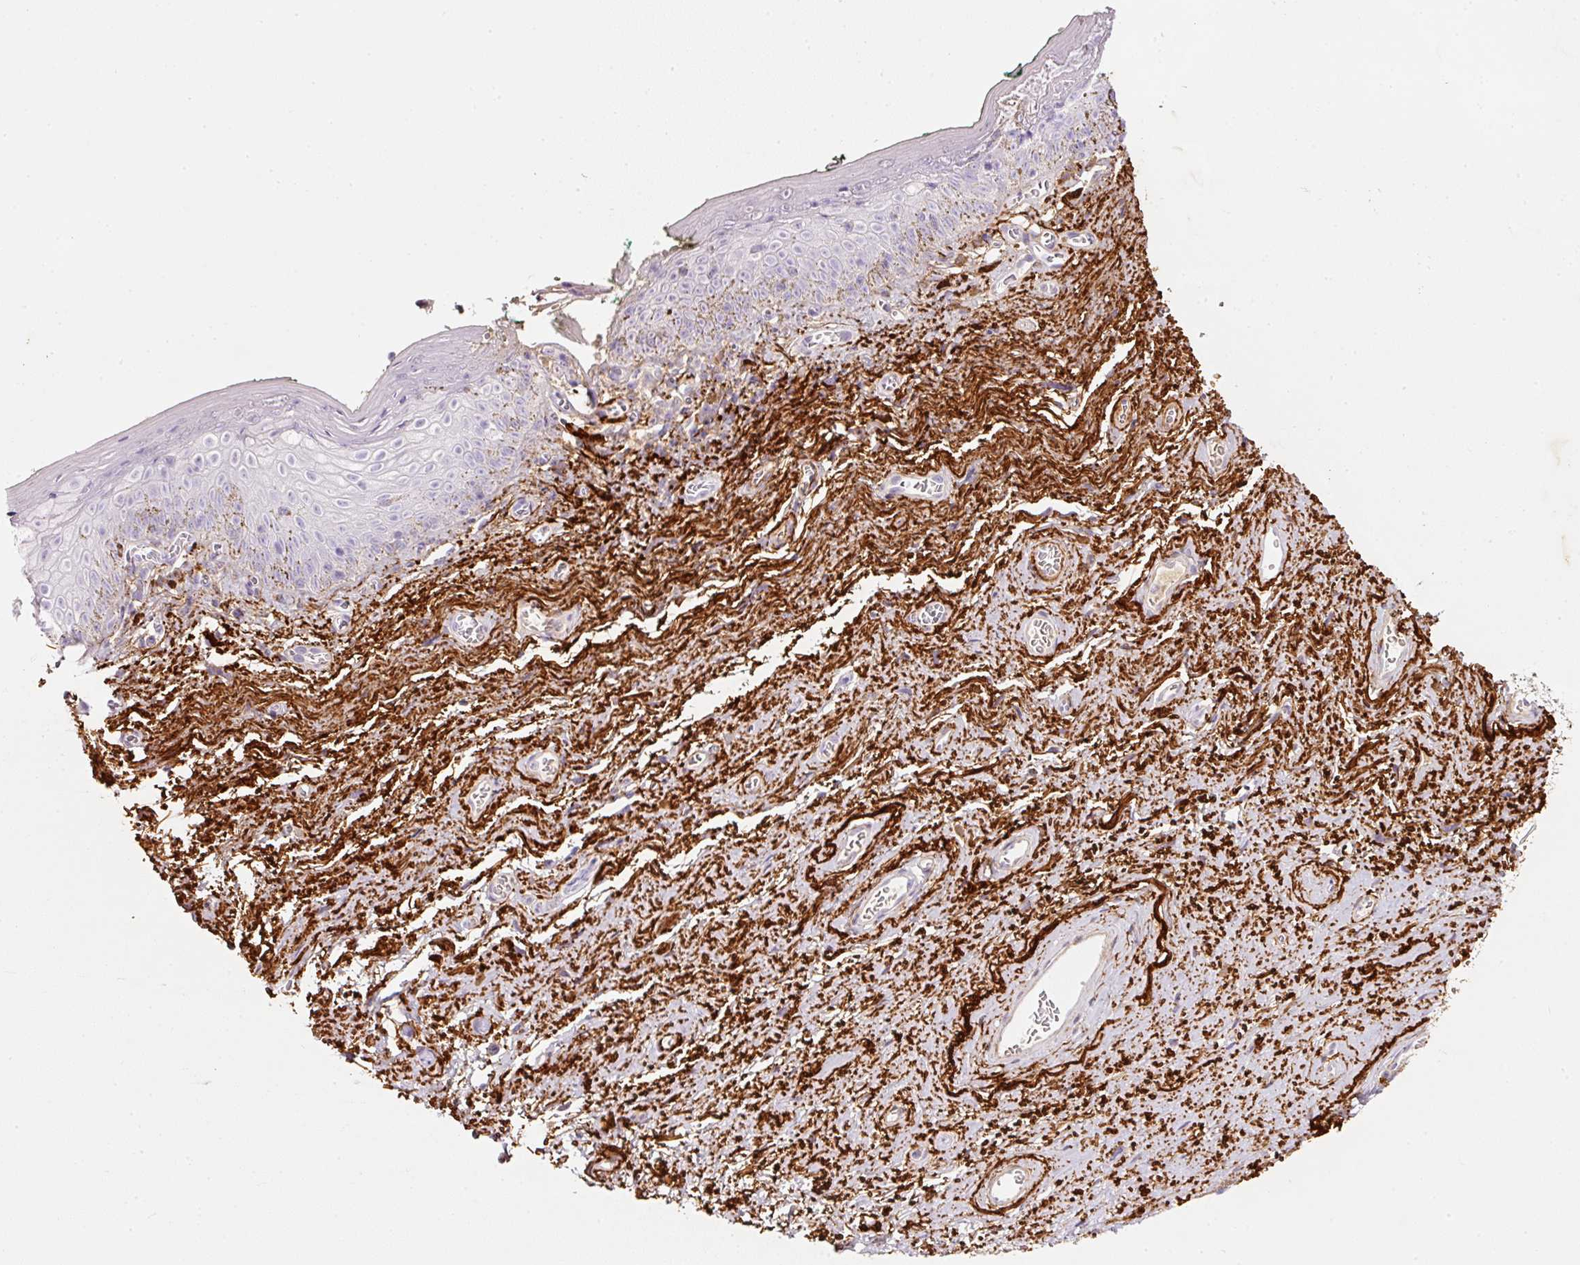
{"staining": {"intensity": "negative", "quantity": "none", "location": "none"}, "tissue": "vagina", "cell_type": "Squamous epithelial cells", "image_type": "normal", "snomed": [{"axis": "morphology", "description": "Normal tissue, NOS"}, {"axis": "topography", "description": "Vulva"}, {"axis": "topography", "description": "Vagina"}, {"axis": "topography", "description": "Peripheral nerve tissue"}], "caption": "IHC image of normal vagina stained for a protein (brown), which displays no expression in squamous epithelial cells. Brightfield microscopy of immunohistochemistry (IHC) stained with DAB (3,3'-diaminobenzidine) (brown) and hematoxylin (blue), captured at high magnification.", "gene": "MFAP4", "patient": {"sex": "female", "age": 66}}